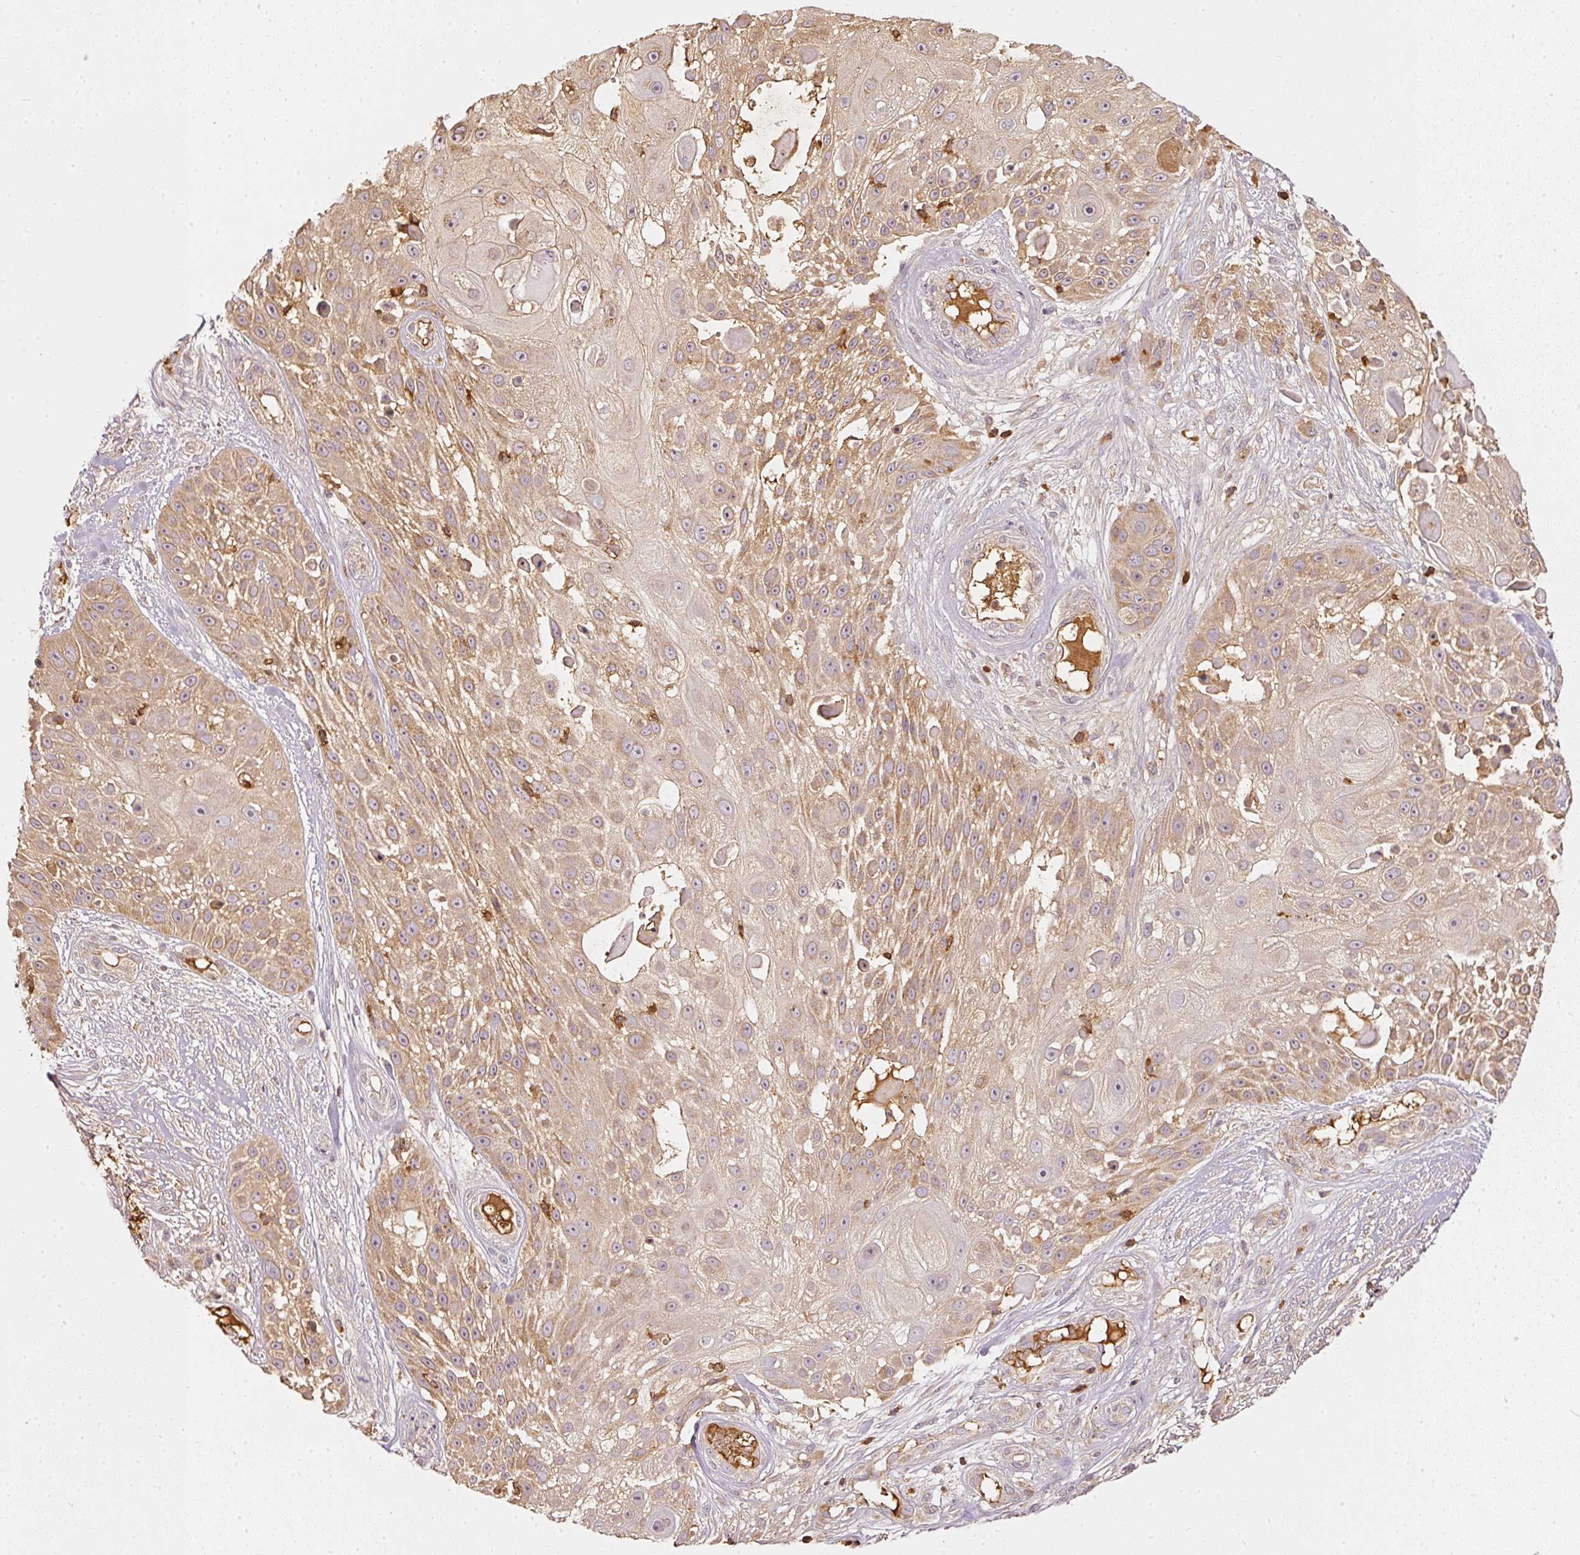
{"staining": {"intensity": "moderate", "quantity": "25%-75%", "location": "cytoplasmic/membranous"}, "tissue": "skin cancer", "cell_type": "Tumor cells", "image_type": "cancer", "snomed": [{"axis": "morphology", "description": "Squamous cell carcinoma, NOS"}, {"axis": "topography", "description": "Skin"}], "caption": "A medium amount of moderate cytoplasmic/membranous expression is appreciated in about 25%-75% of tumor cells in skin cancer (squamous cell carcinoma) tissue.", "gene": "EVL", "patient": {"sex": "female", "age": 86}}